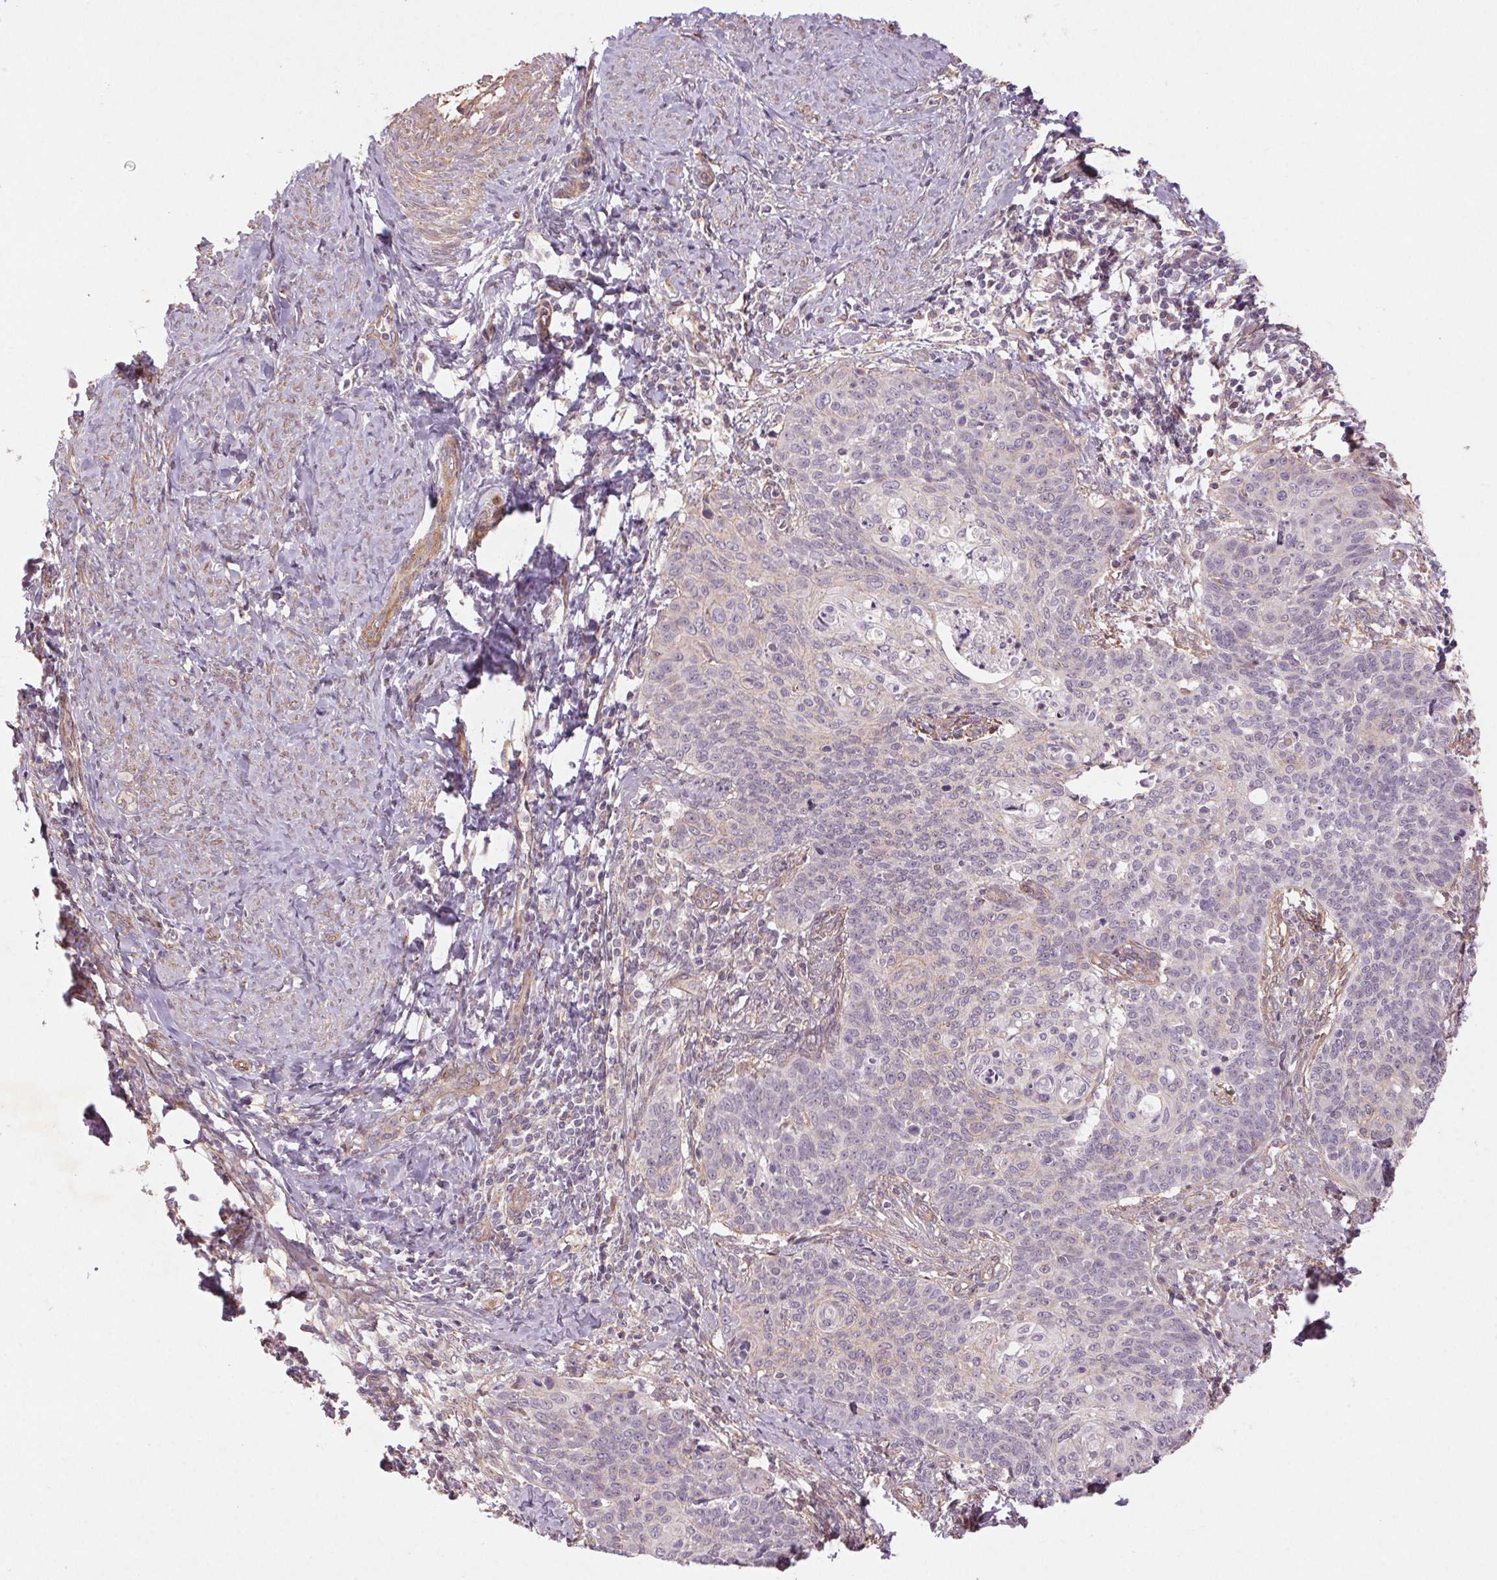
{"staining": {"intensity": "negative", "quantity": "none", "location": "none"}, "tissue": "cervical cancer", "cell_type": "Tumor cells", "image_type": "cancer", "snomed": [{"axis": "morphology", "description": "Normal tissue, NOS"}, {"axis": "morphology", "description": "Squamous cell carcinoma, NOS"}, {"axis": "topography", "description": "Cervix"}], "caption": "Tumor cells are negative for brown protein staining in cervical cancer (squamous cell carcinoma).", "gene": "CCSER1", "patient": {"sex": "female", "age": 39}}